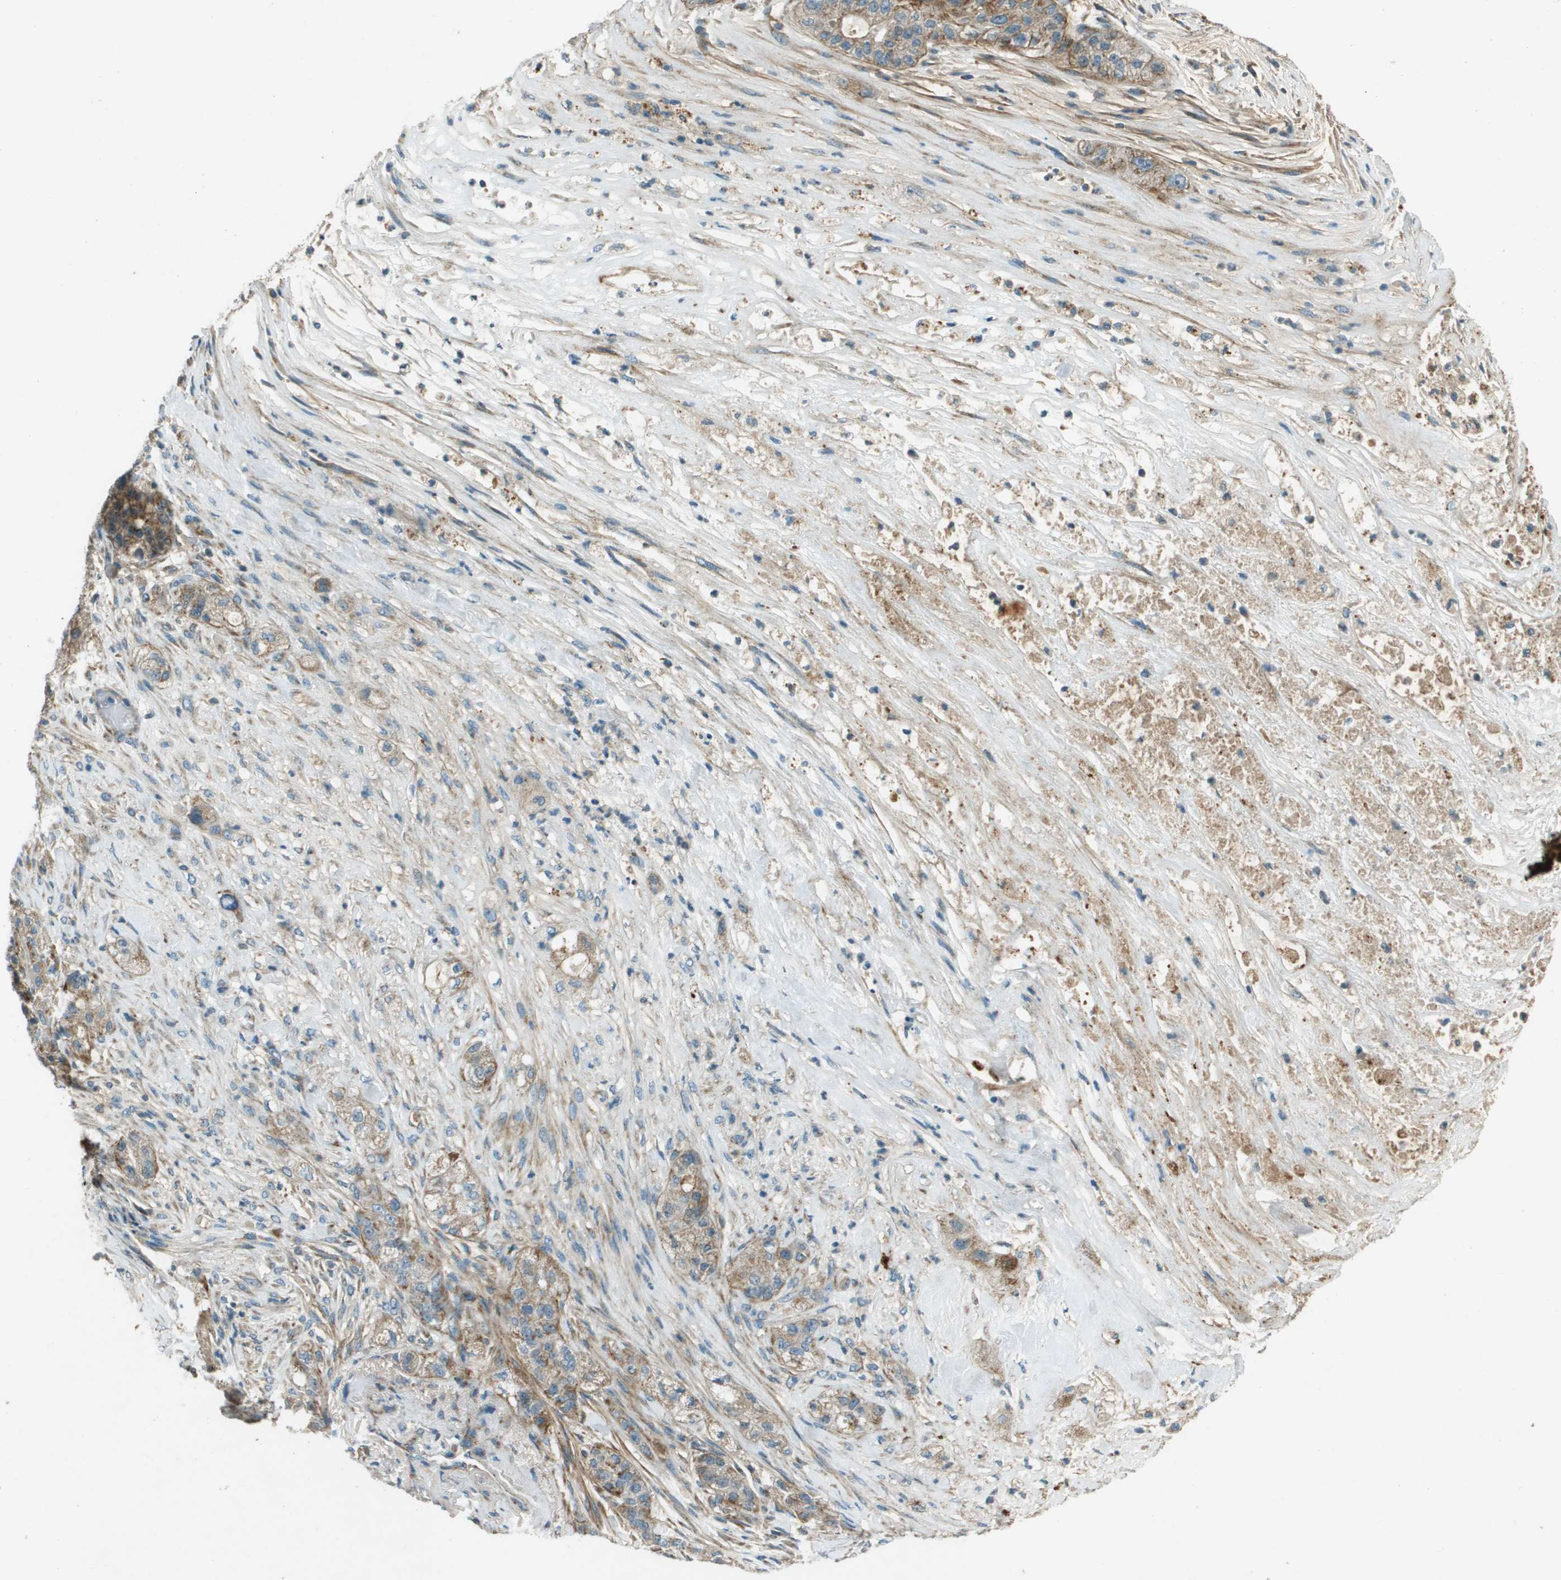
{"staining": {"intensity": "moderate", "quantity": ">75%", "location": "cytoplasmic/membranous"}, "tissue": "pancreatic cancer", "cell_type": "Tumor cells", "image_type": "cancer", "snomed": [{"axis": "morphology", "description": "Adenocarcinoma, NOS"}, {"axis": "topography", "description": "Pancreas"}], "caption": "The micrograph reveals immunohistochemical staining of pancreatic adenocarcinoma. There is moderate cytoplasmic/membranous staining is seen in about >75% of tumor cells.", "gene": "MIGA1", "patient": {"sex": "female", "age": 78}}